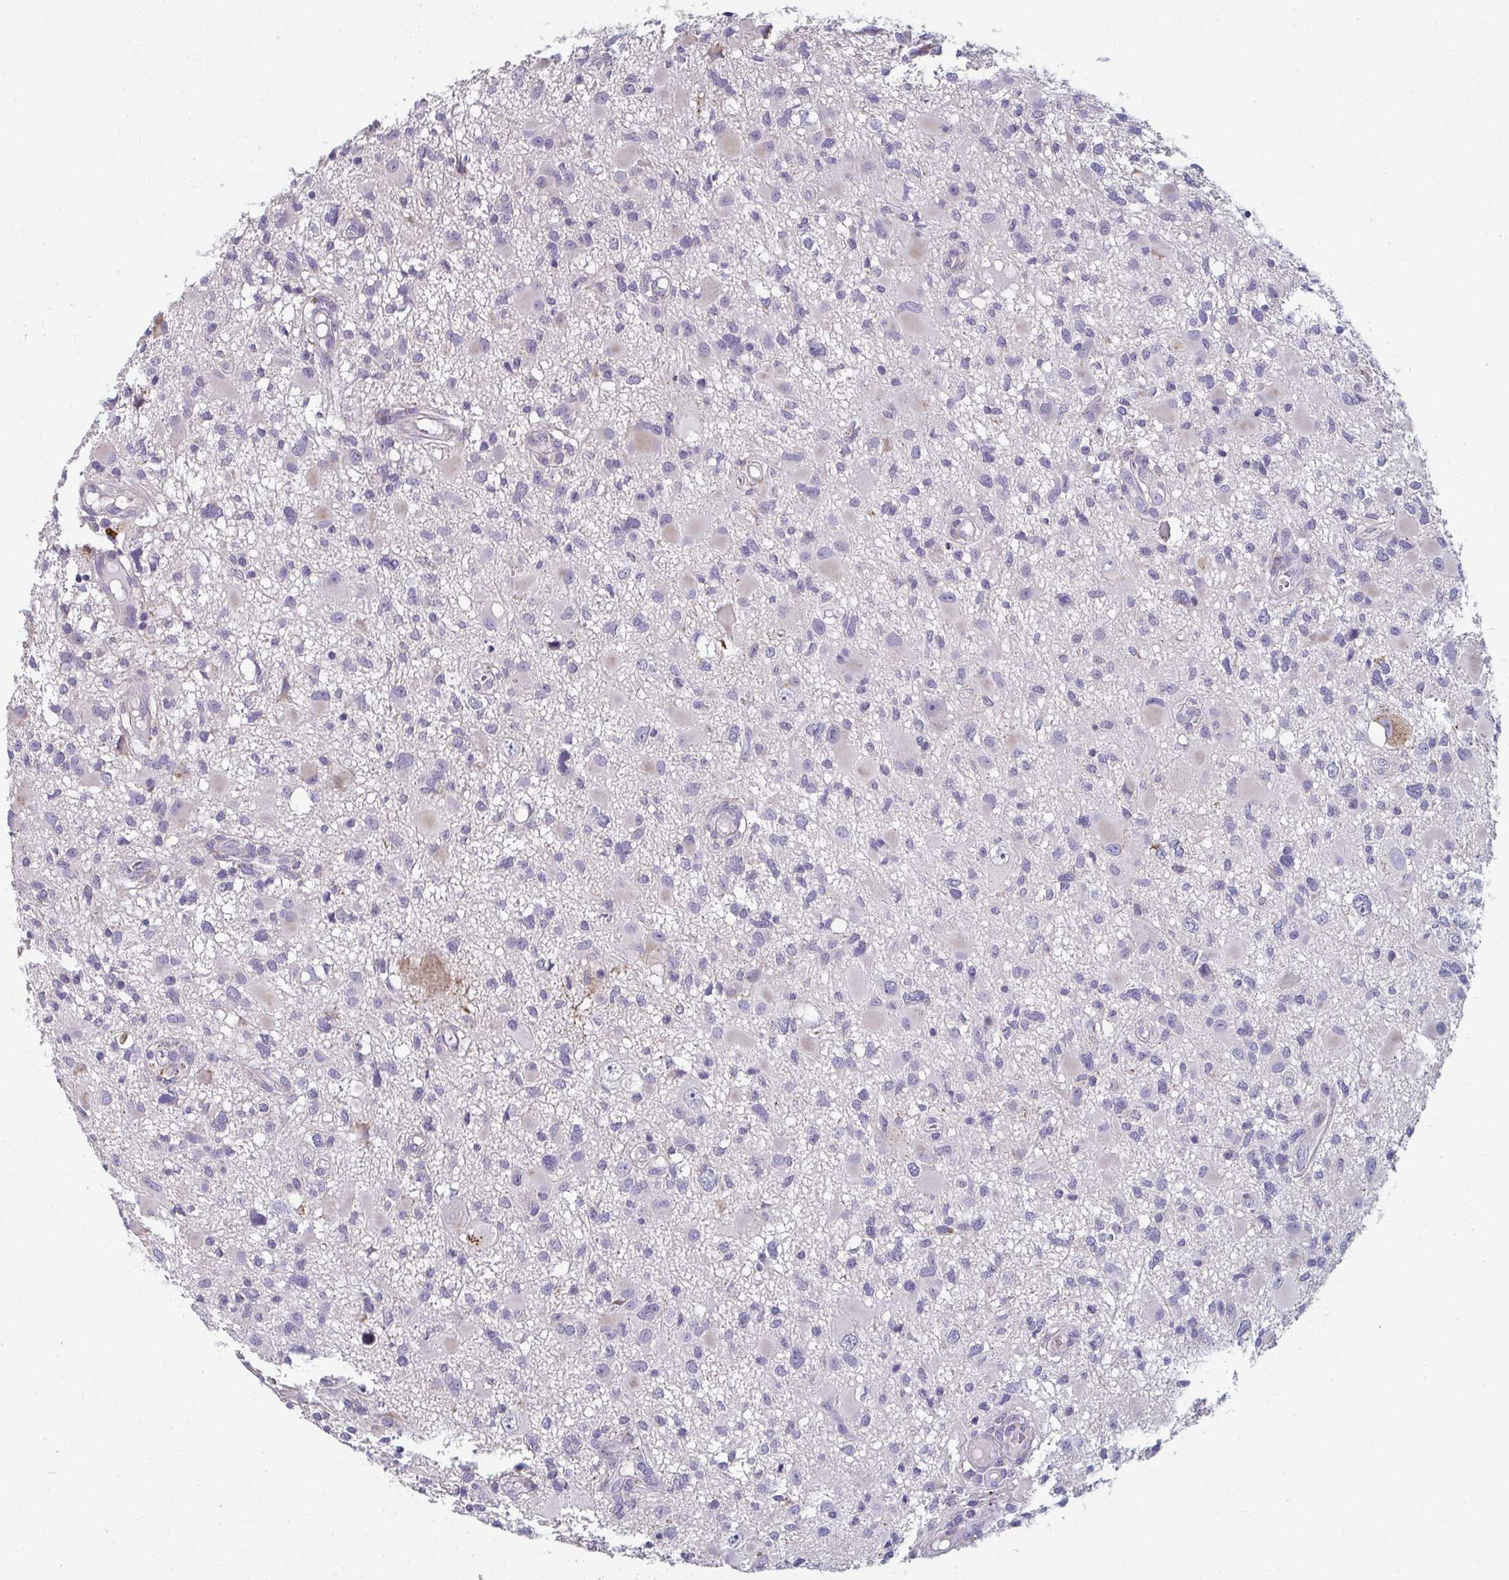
{"staining": {"intensity": "negative", "quantity": "none", "location": "none"}, "tissue": "glioma", "cell_type": "Tumor cells", "image_type": "cancer", "snomed": [{"axis": "morphology", "description": "Glioma, malignant, High grade"}, {"axis": "topography", "description": "Brain"}], "caption": "The image shows no significant staining in tumor cells of glioma.", "gene": "EIF1AD", "patient": {"sex": "male", "age": 54}}